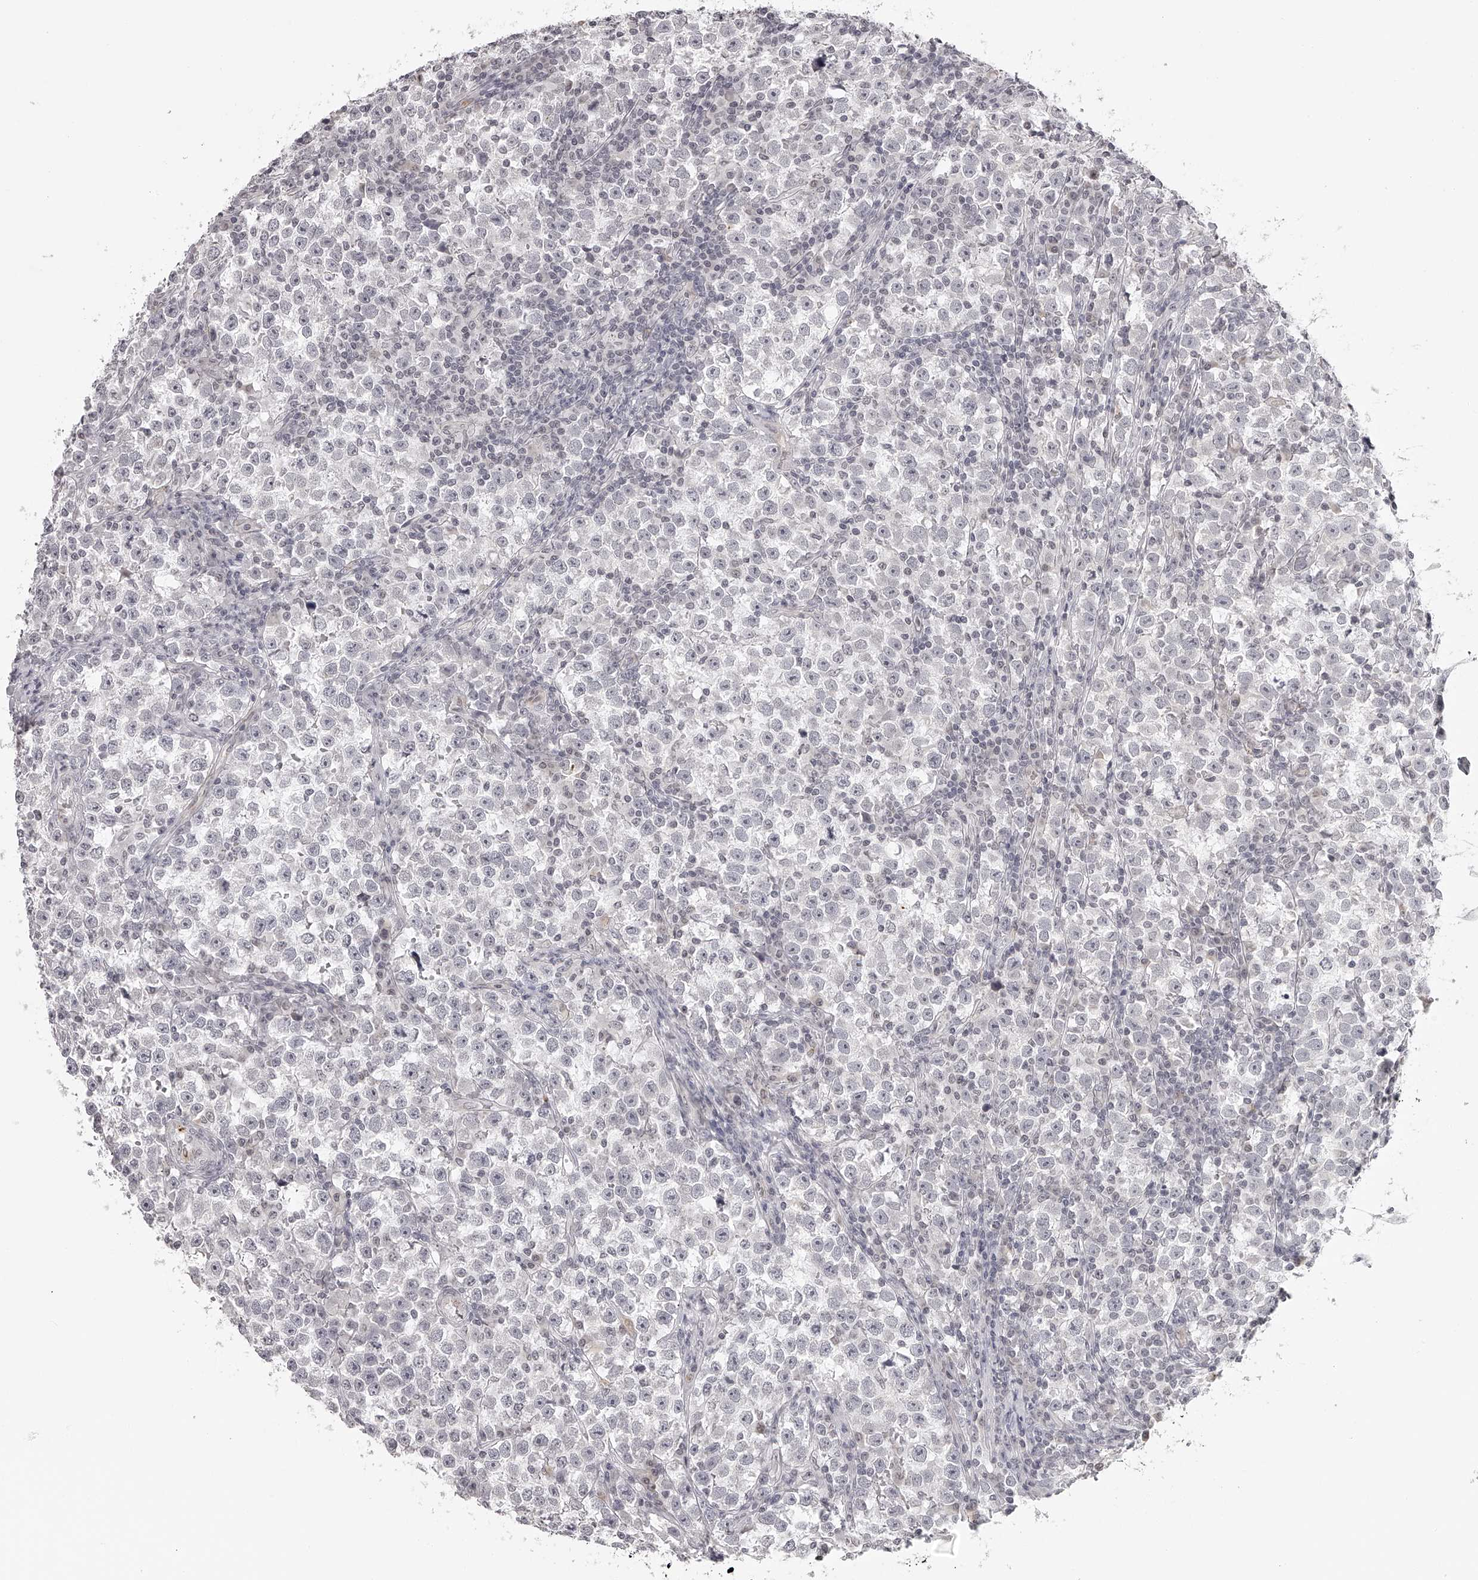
{"staining": {"intensity": "negative", "quantity": "none", "location": "none"}, "tissue": "testis cancer", "cell_type": "Tumor cells", "image_type": "cancer", "snomed": [{"axis": "morphology", "description": "Normal tissue, NOS"}, {"axis": "morphology", "description": "Seminoma, NOS"}, {"axis": "topography", "description": "Testis"}], "caption": "Immunohistochemistry photomicrograph of testis cancer (seminoma) stained for a protein (brown), which demonstrates no positivity in tumor cells. (Brightfield microscopy of DAB (3,3'-diaminobenzidine) immunohistochemistry at high magnification).", "gene": "RNF220", "patient": {"sex": "male", "age": 43}}